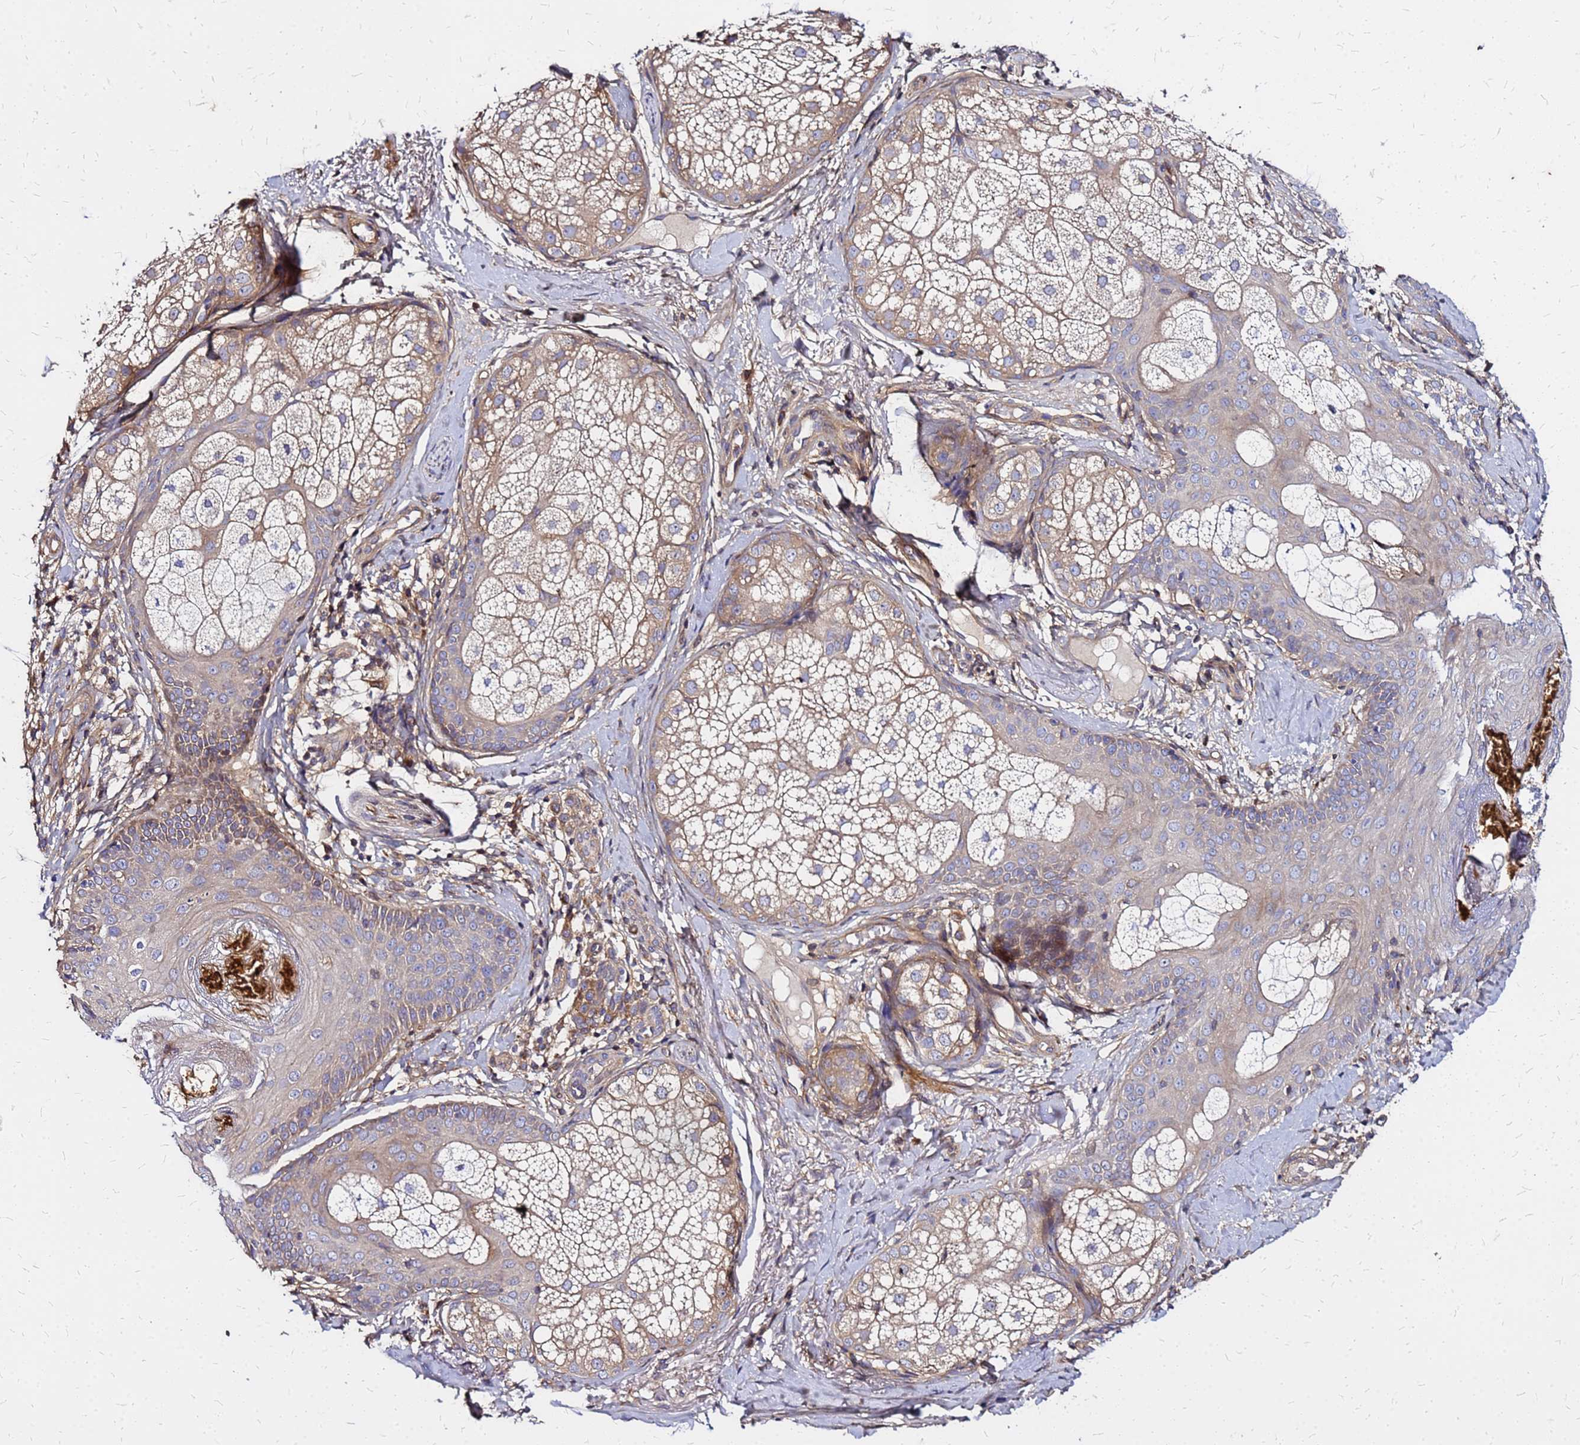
{"staining": {"intensity": "weak", "quantity": ">75%", "location": "cytoplasmic/membranous"}, "tissue": "skin", "cell_type": "Fibroblasts", "image_type": "normal", "snomed": [{"axis": "morphology", "description": "Normal tissue, NOS"}, {"axis": "topography", "description": "Skin"}], "caption": "IHC (DAB) staining of unremarkable human skin shows weak cytoplasmic/membranous protein staining in about >75% of fibroblasts.", "gene": "CYBC1", "patient": {"sex": "male", "age": 57}}